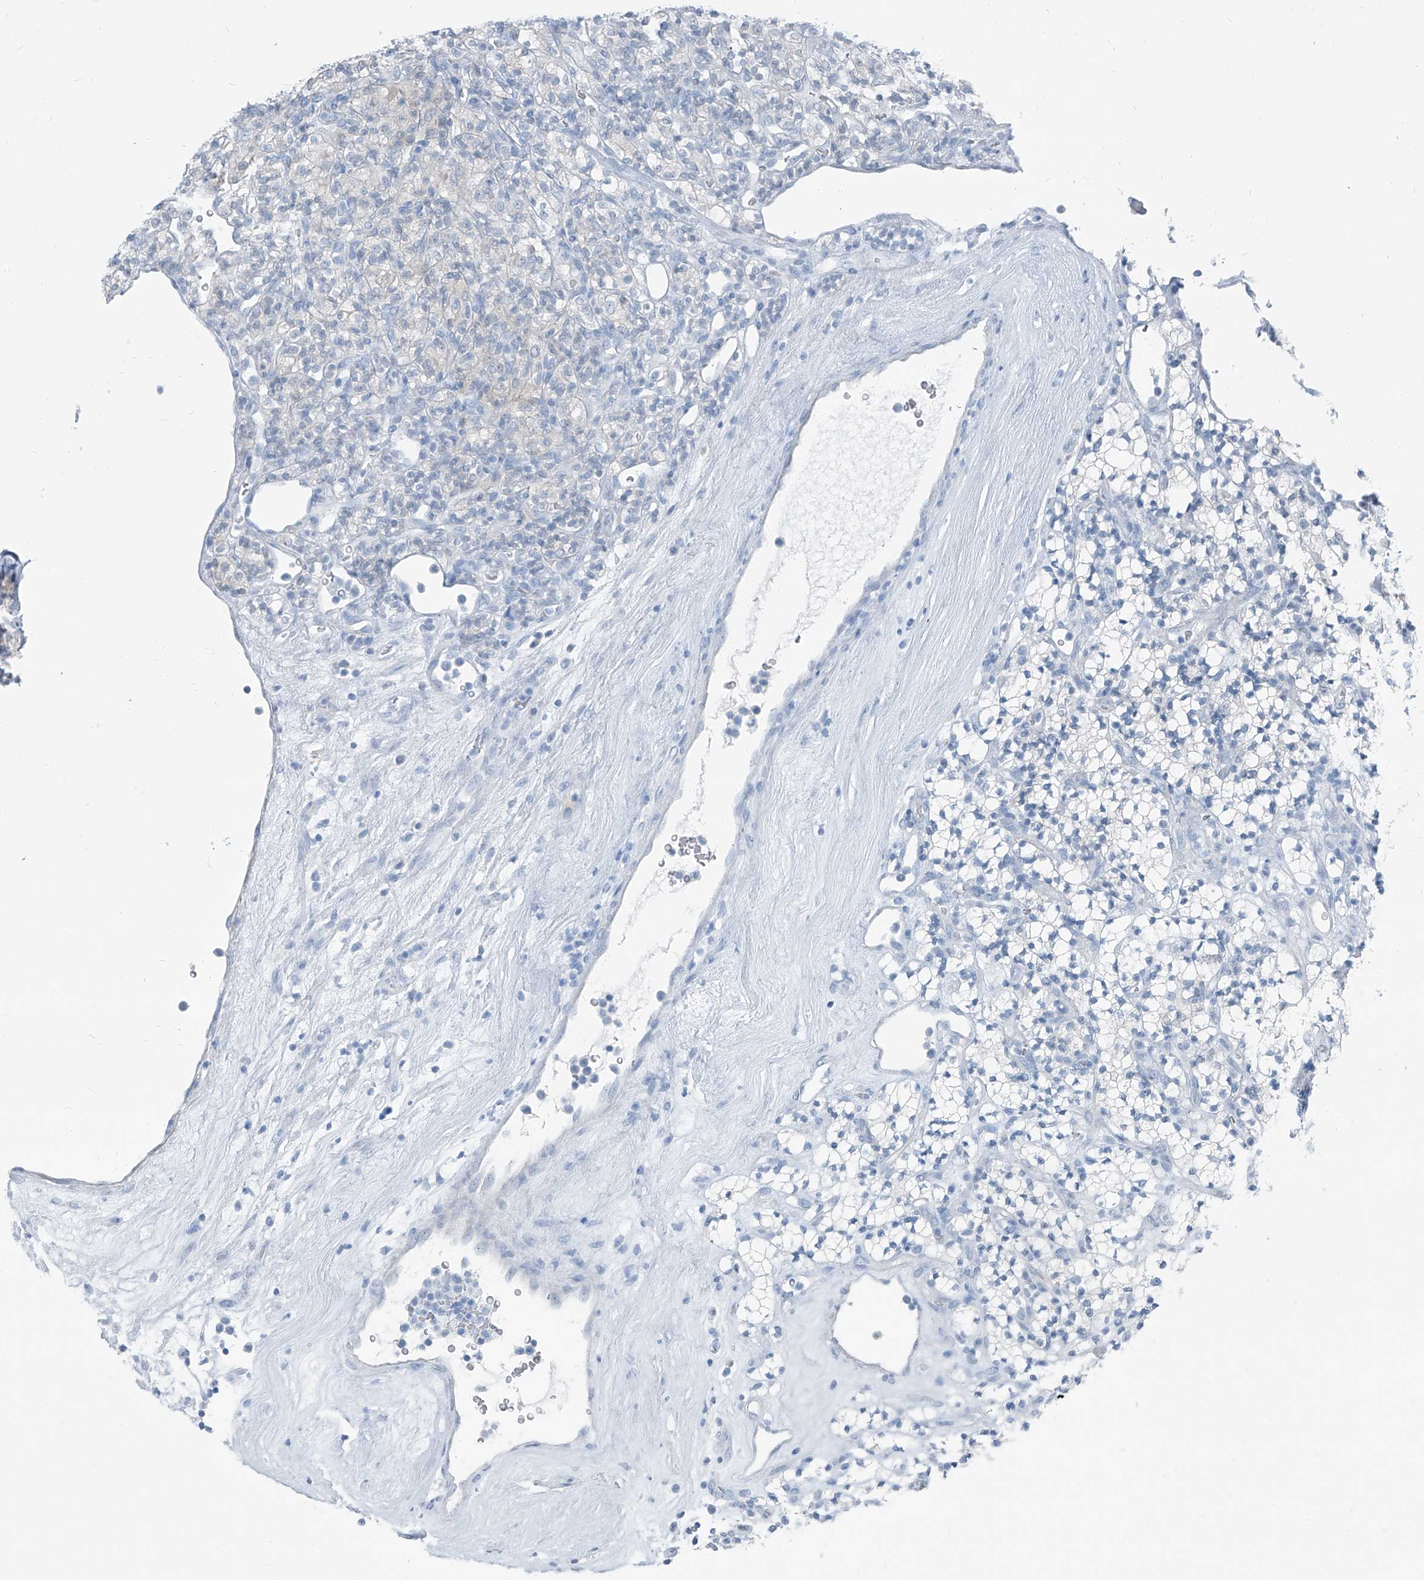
{"staining": {"intensity": "negative", "quantity": "none", "location": "none"}, "tissue": "renal cancer", "cell_type": "Tumor cells", "image_type": "cancer", "snomed": [{"axis": "morphology", "description": "Adenocarcinoma, NOS"}, {"axis": "topography", "description": "Kidney"}], "caption": "A high-resolution micrograph shows immunohistochemistry staining of renal adenocarcinoma, which demonstrates no significant positivity in tumor cells. The staining was performed using DAB to visualize the protein expression in brown, while the nuclei were stained in blue with hematoxylin (Magnification: 20x).", "gene": "RGN", "patient": {"sex": "male", "age": 77}}